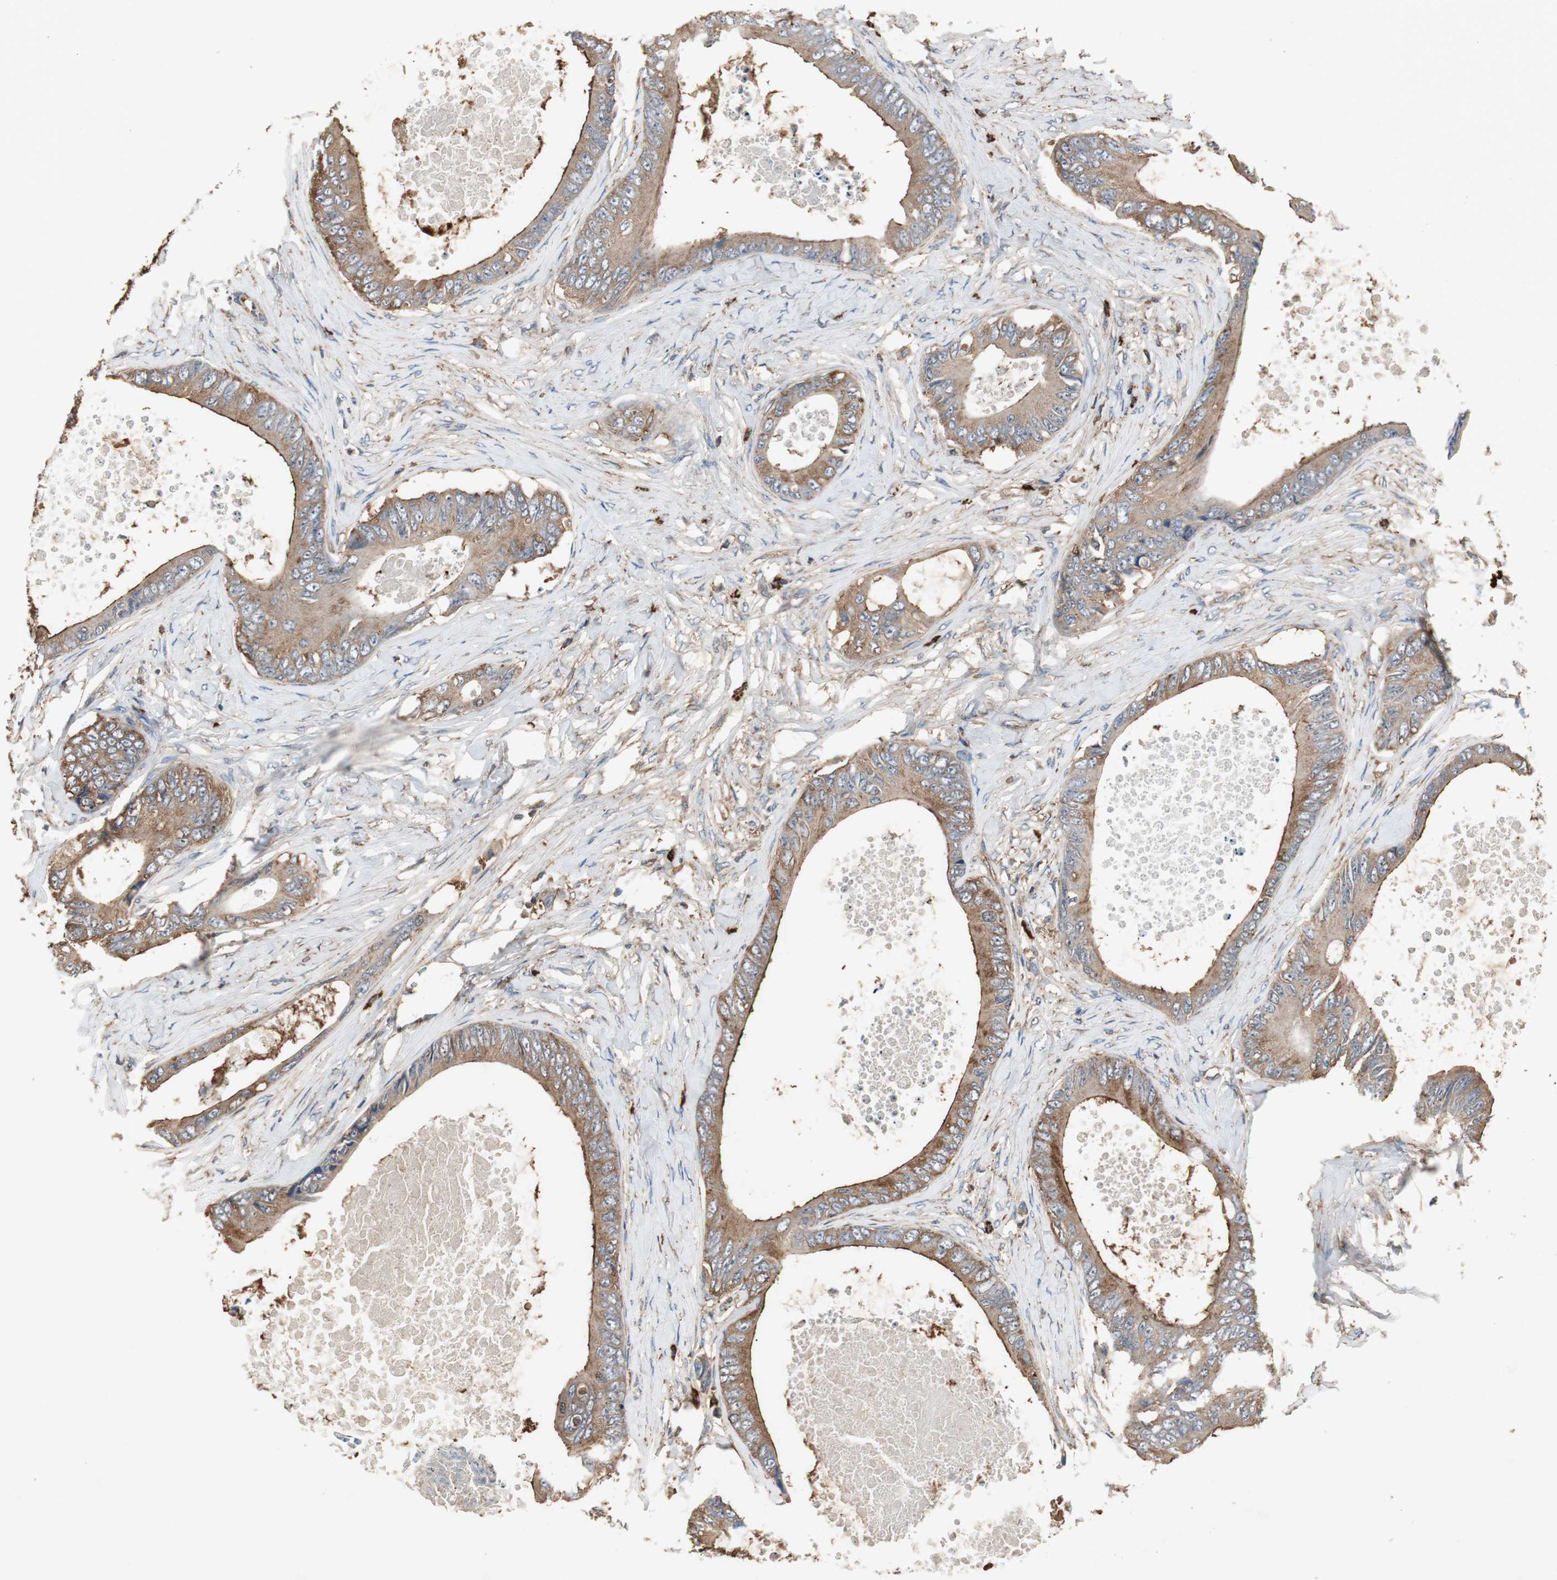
{"staining": {"intensity": "moderate", "quantity": ">75%", "location": "cytoplasmic/membranous"}, "tissue": "colorectal cancer", "cell_type": "Tumor cells", "image_type": "cancer", "snomed": [{"axis": "morphology", "description": "Normal tissue, NOS"}, {"axis": "morphology", "description": "Adenocarcinoma, NOS"}, {"axis": "topography", "description": "Rectum"}, {"axis": "topography", "description": "Peripheral nerve tissue"}], "caption": "Protein analysis of colorectal cancer (adenocarcinoma) tissue demonstrates moderate cytoplasmic/membranous staining in approximately >75% of tumor cells. The staining was performed using DAB (3,3'-diaminobenzidine), with brown indicating positive protein expression. Nuclei are stained blue with hematoxylin.", "gene": "TNFRSF14", "patient": {"sex": "female", "age": 77}}